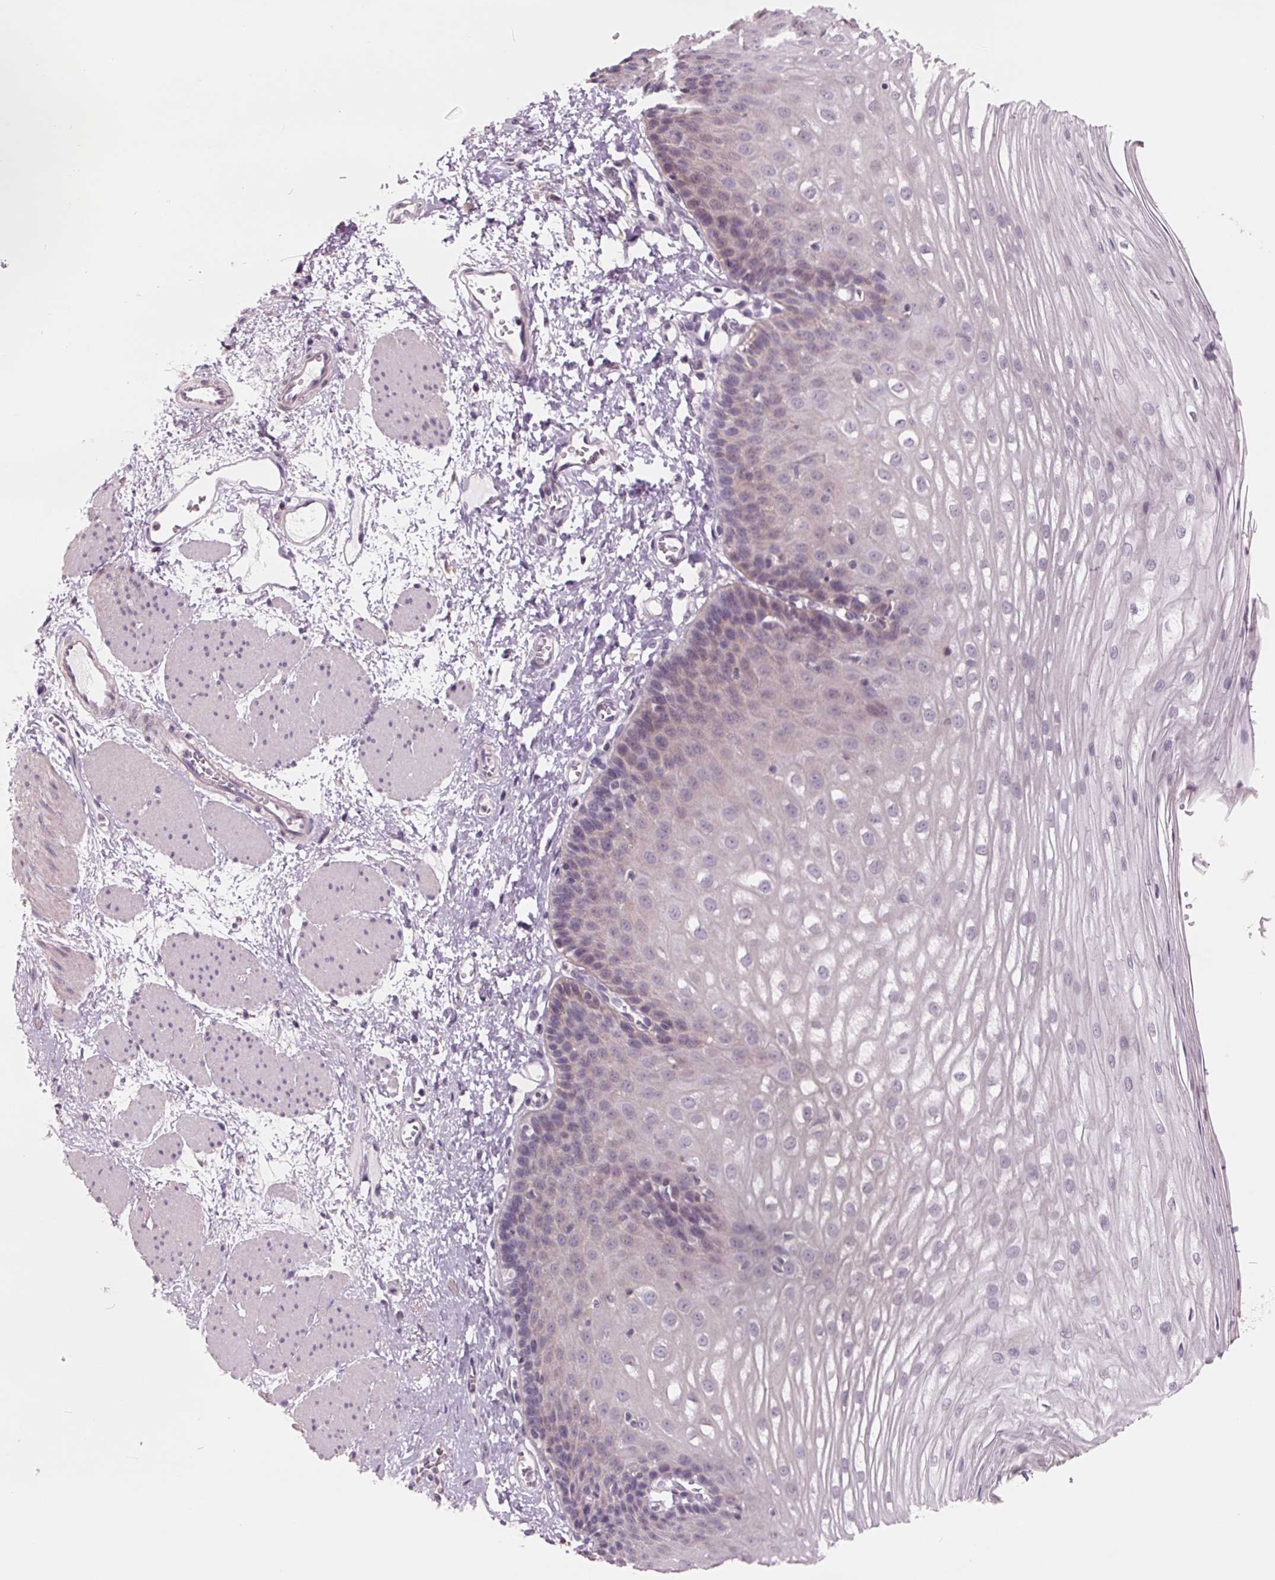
{"staining": {"intensity": "negative", "quantity": "none", "location": "none"}, "tissue": "esophagus", "cell_type": "Squamous epithelial cells", "image_type": "normal", "snomed": [{"axis": "morphology", "description": "Normal tissue, NOS"}, {"axis": "topography", "description": "Esophagus"}], "caption": "Esophagus was stained to show a protein in brown. There is no significant staining in squamous epithelial cells. (IHC, brightfield microscopy, high magnification).", "gene": "FTCD", "patient": {"sex": "male", "age": 62}}